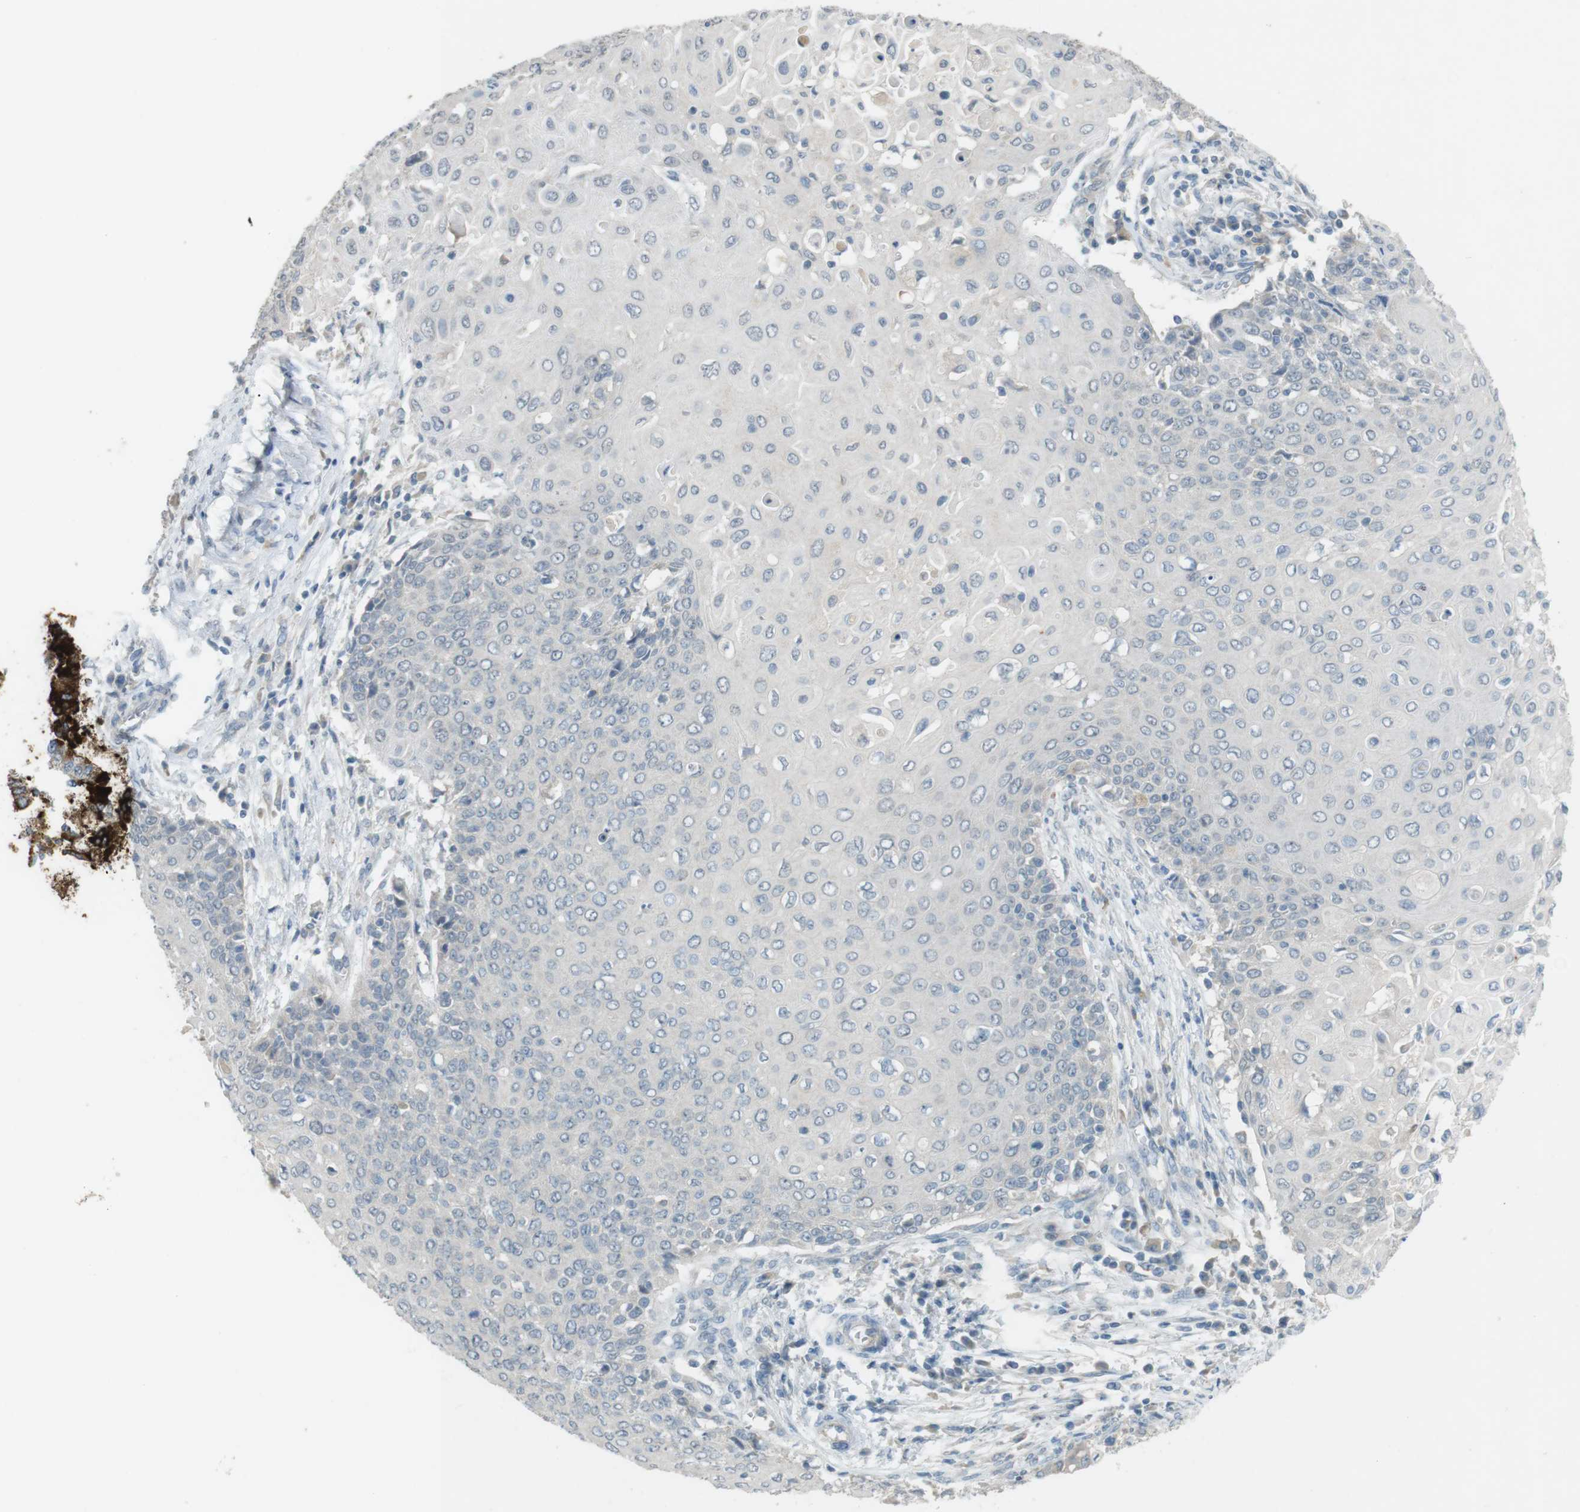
{"staining": {"intensity": "negative", "quantity": "none", "location": "none"}, "tissue": "cervical cancer", "cell_type": "Tumor cells", "image_type": "cancer", "snomed": [{"axis": "morphology", "description": "Squamous cell carcinoma, NOS"}, {"axis": "topography", "description": "Cervix"}], "caption": "Immunohistochemistry (IHC) image of neoplastic tissue: human cervical cancer stained with DAB (3,3'-diaminobenzidine) exhibits no significant protein expression in tumor cells.", "gene": "MUC5B", "patient": {"sex": "female", "age": 39}}